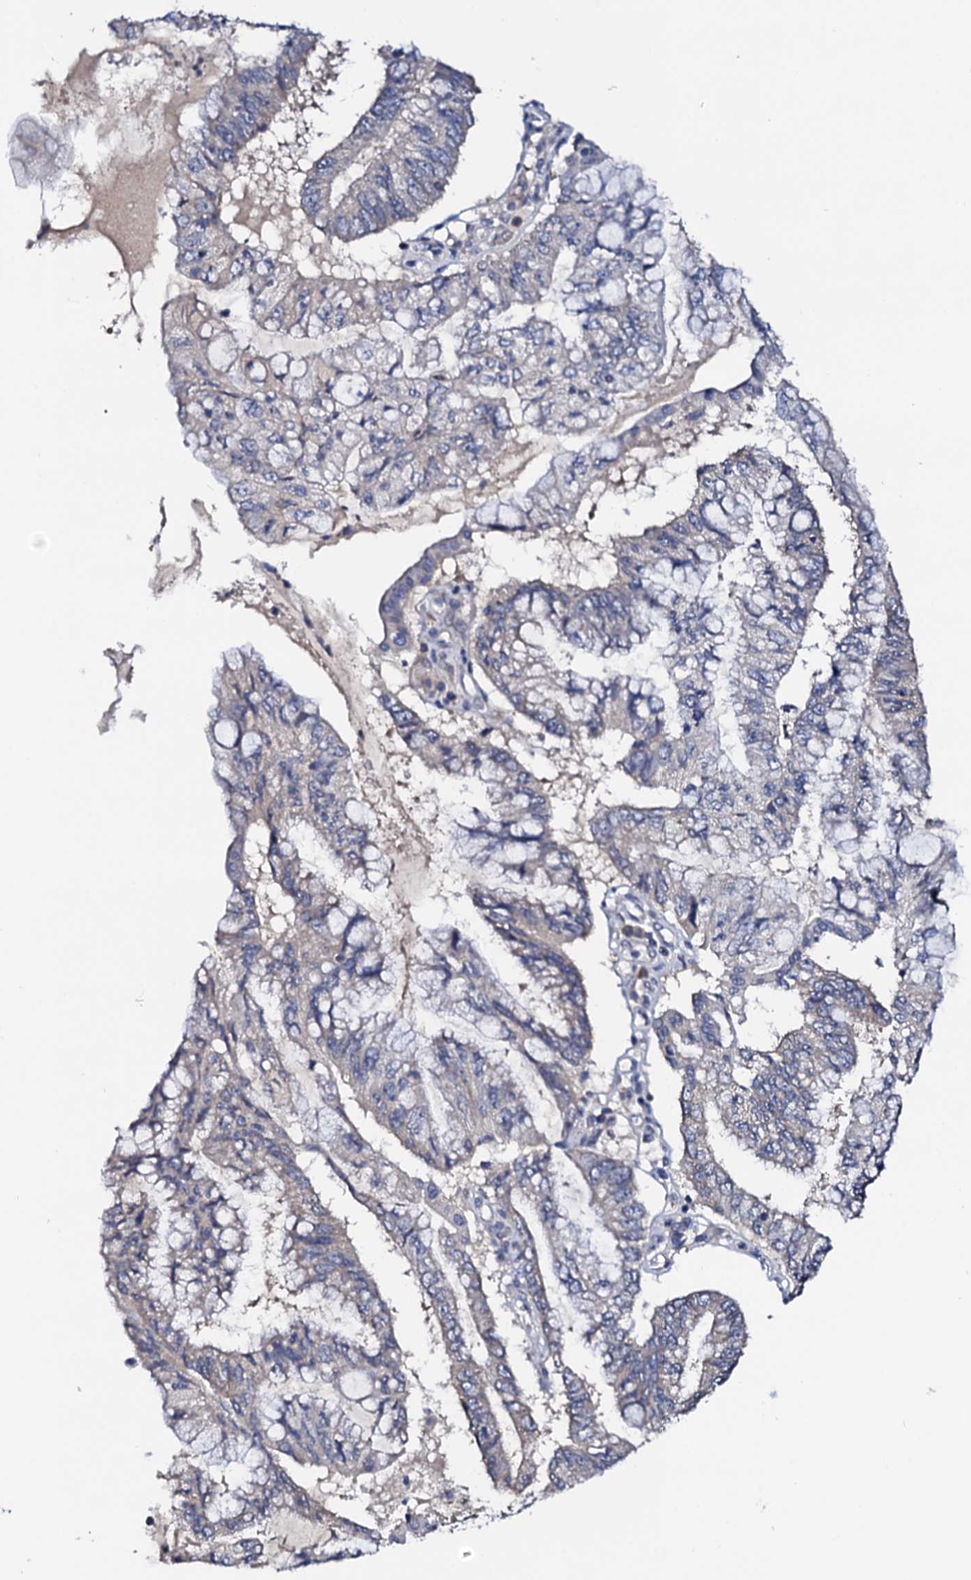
{"staining": {"intensity": "negative", "quantity": "none", "location": "none"}, "tissue": "pancreatic cancer", "cell_type": "Tumor cells", "image_type": "cancer", "snomed": [{"axis": "morphology", "description": "Adenocarcinoma, NOS"}, {"axis": "topography", "description": "Pancreas"}], "caption": "The micrograph exhibits no staining of tumor cells in pancreatic adenocarcinoma.", "gene": "NUP58", "patient": {"sex": "female", "age": 73}}